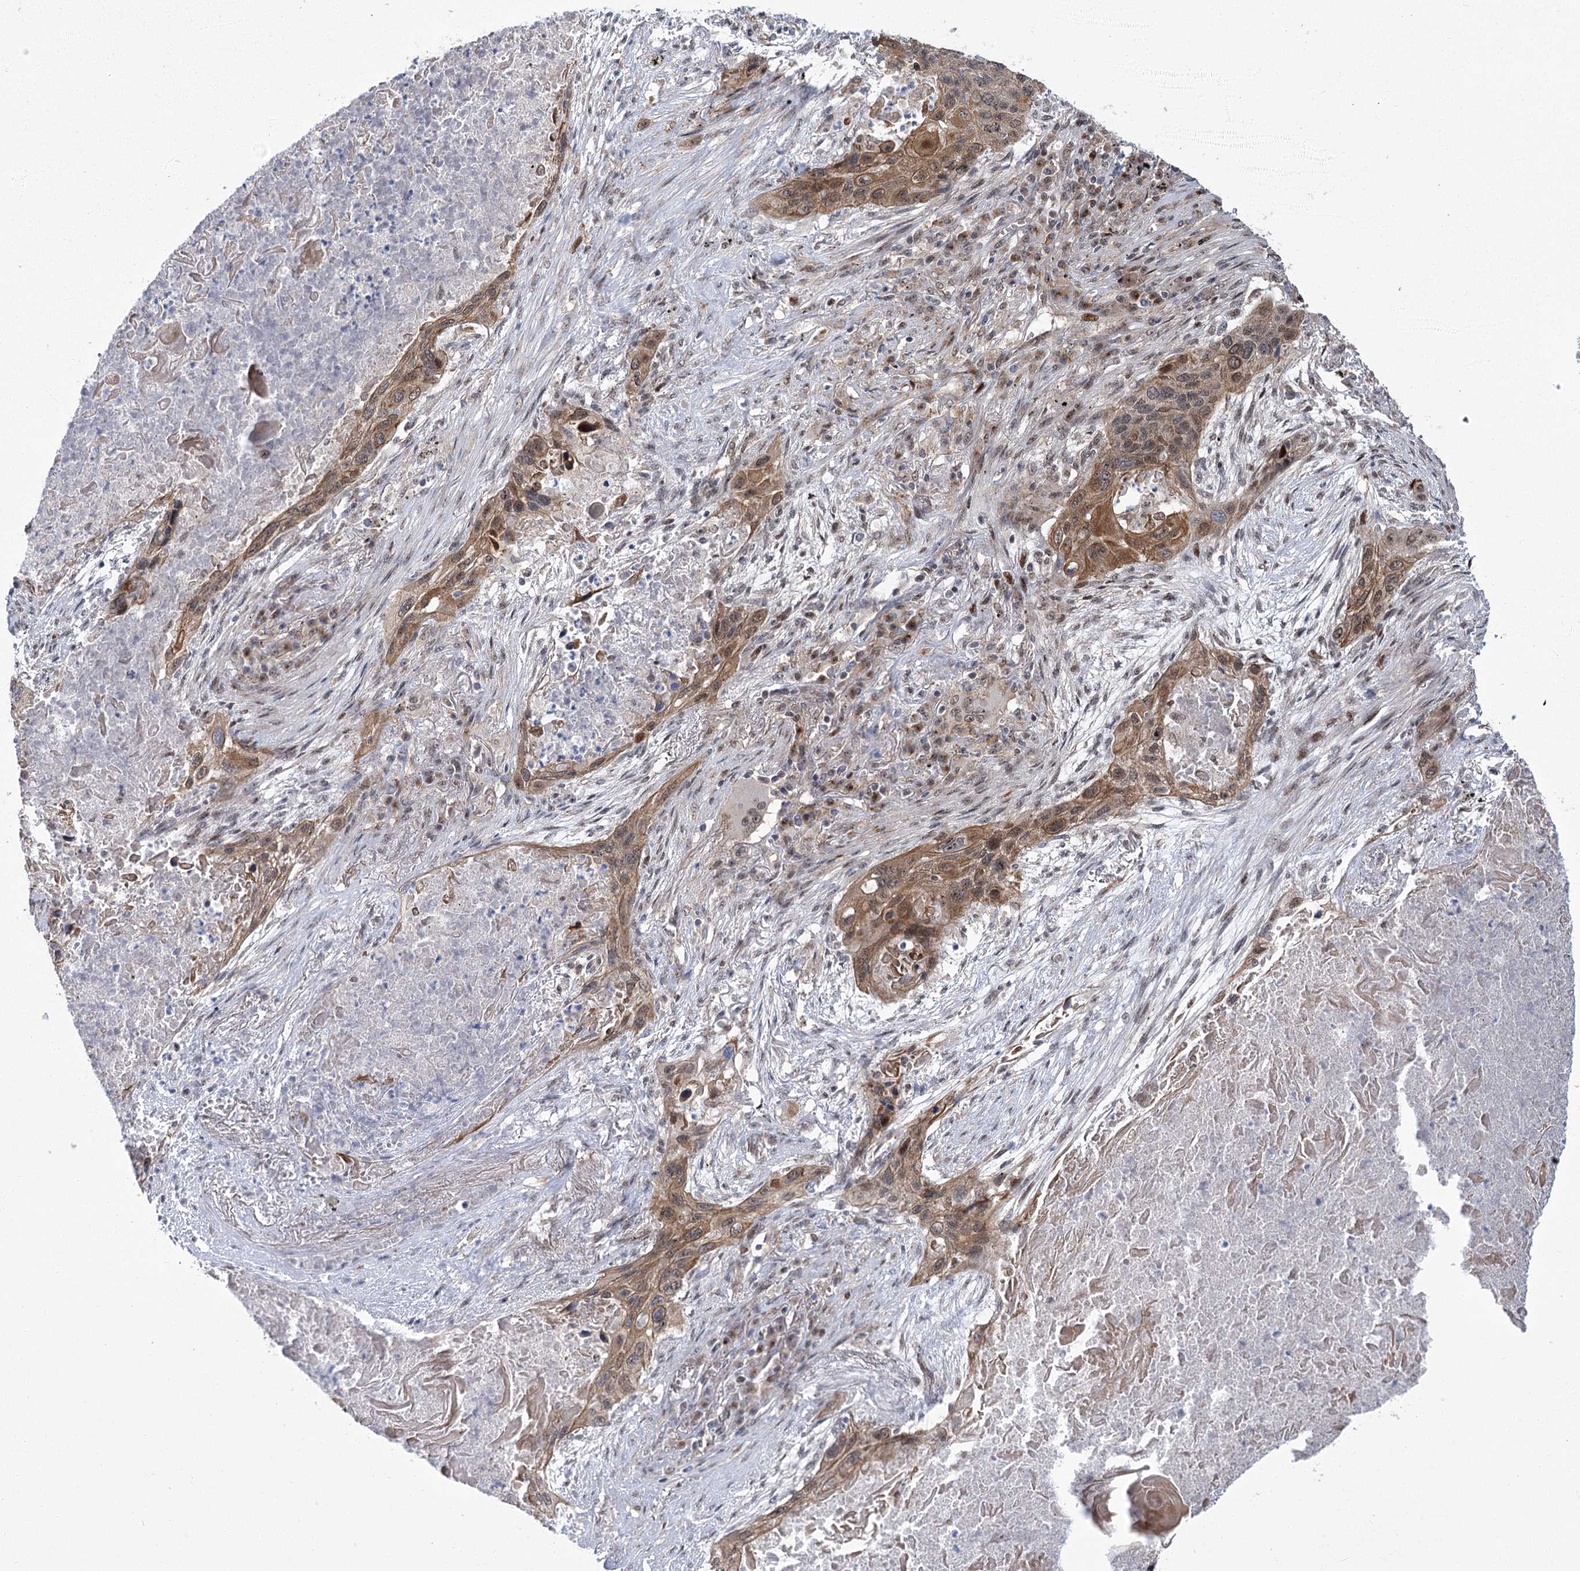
{"staining": {"intensity": "moderate", "quantity": ">75%", "location": "cytoplasmic/membranous,nuclear"}, "tissue": "lung cancer", "cell_type": "Tumor cells", "image_type": "cancer", "snomed": [{"axis": "morphology", "description": "Squamous cell carcinoma, NOS"}, {"axis": "topography", "description": "Lung"}], "caption": "Brown immunohistochemical staining in lung cancer (squamous cell carcinoma) reveals moderate cytoplasmic/membranous and nuclear expression in about >75% of tumor cells. (Stains: DAB (3,3'-diaminobenzidine) in brown, nuclei in blue, Microscopy: brightfield microscopy at high magnification).", "gene": "PARM1", "patient": {"sex": "female", "age": 63}}